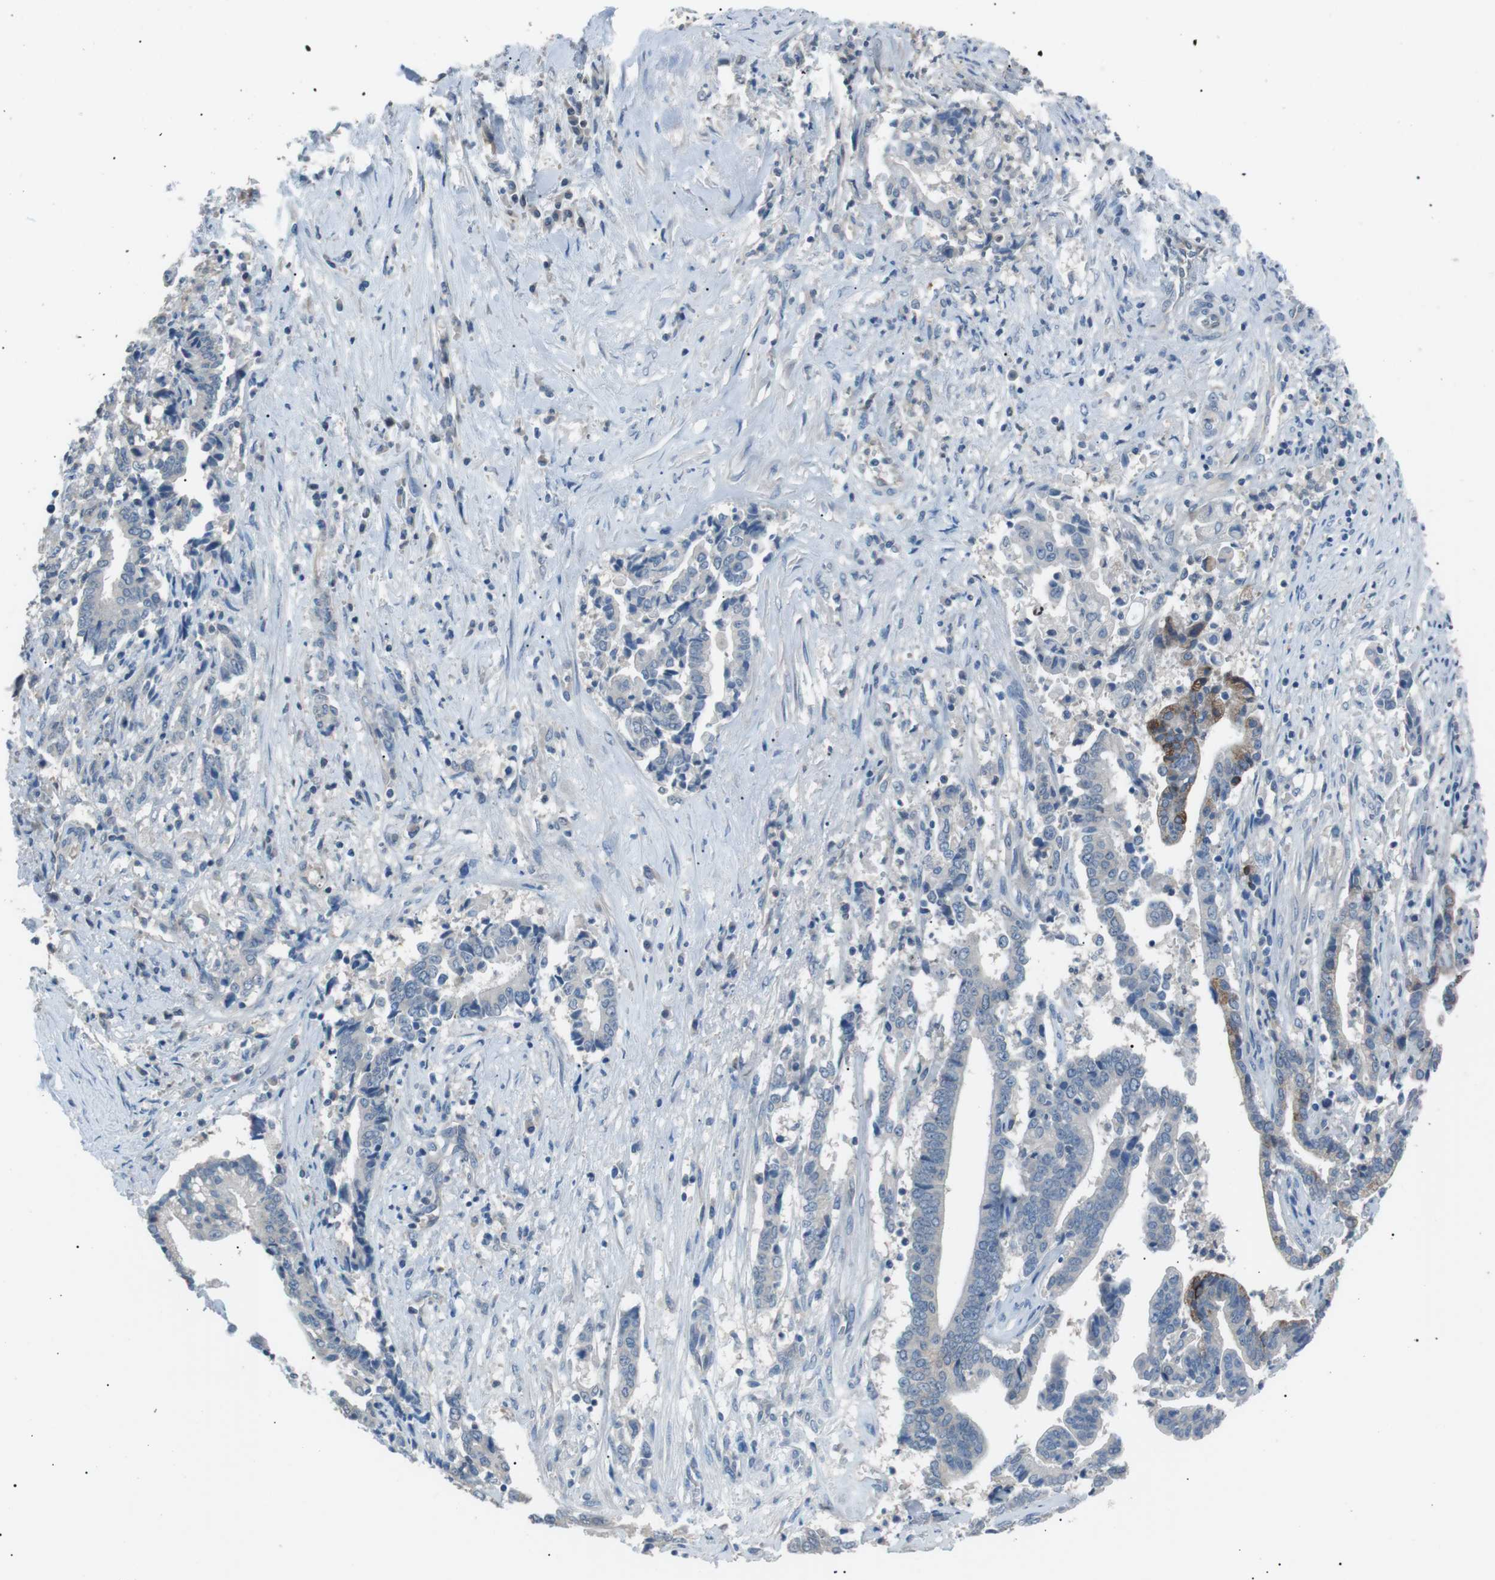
{"staining": {"intensity": "negative", "quantity": "none", "location": "none"}, "tissue": "liver cancer", "cell_type": "Tumor cells", "image_type": "cancer", "snomed": [{"axis": "morphology", "description": "Cholangiocarcinoma"}, {"axis": "topography", "description": "Liver"}], "caption": "DAB immunohistochemical staining of liver cholangiocarcinoma demonstrates no significant staining in tumor cells. The staining was performed using DAB to visualize the protein expression in brown, while the nuclei were stained in blue with hematoxylin (Magnification: 20x).", "gene": "CDH26", "patient": {"sex": "male", "age": 57}}